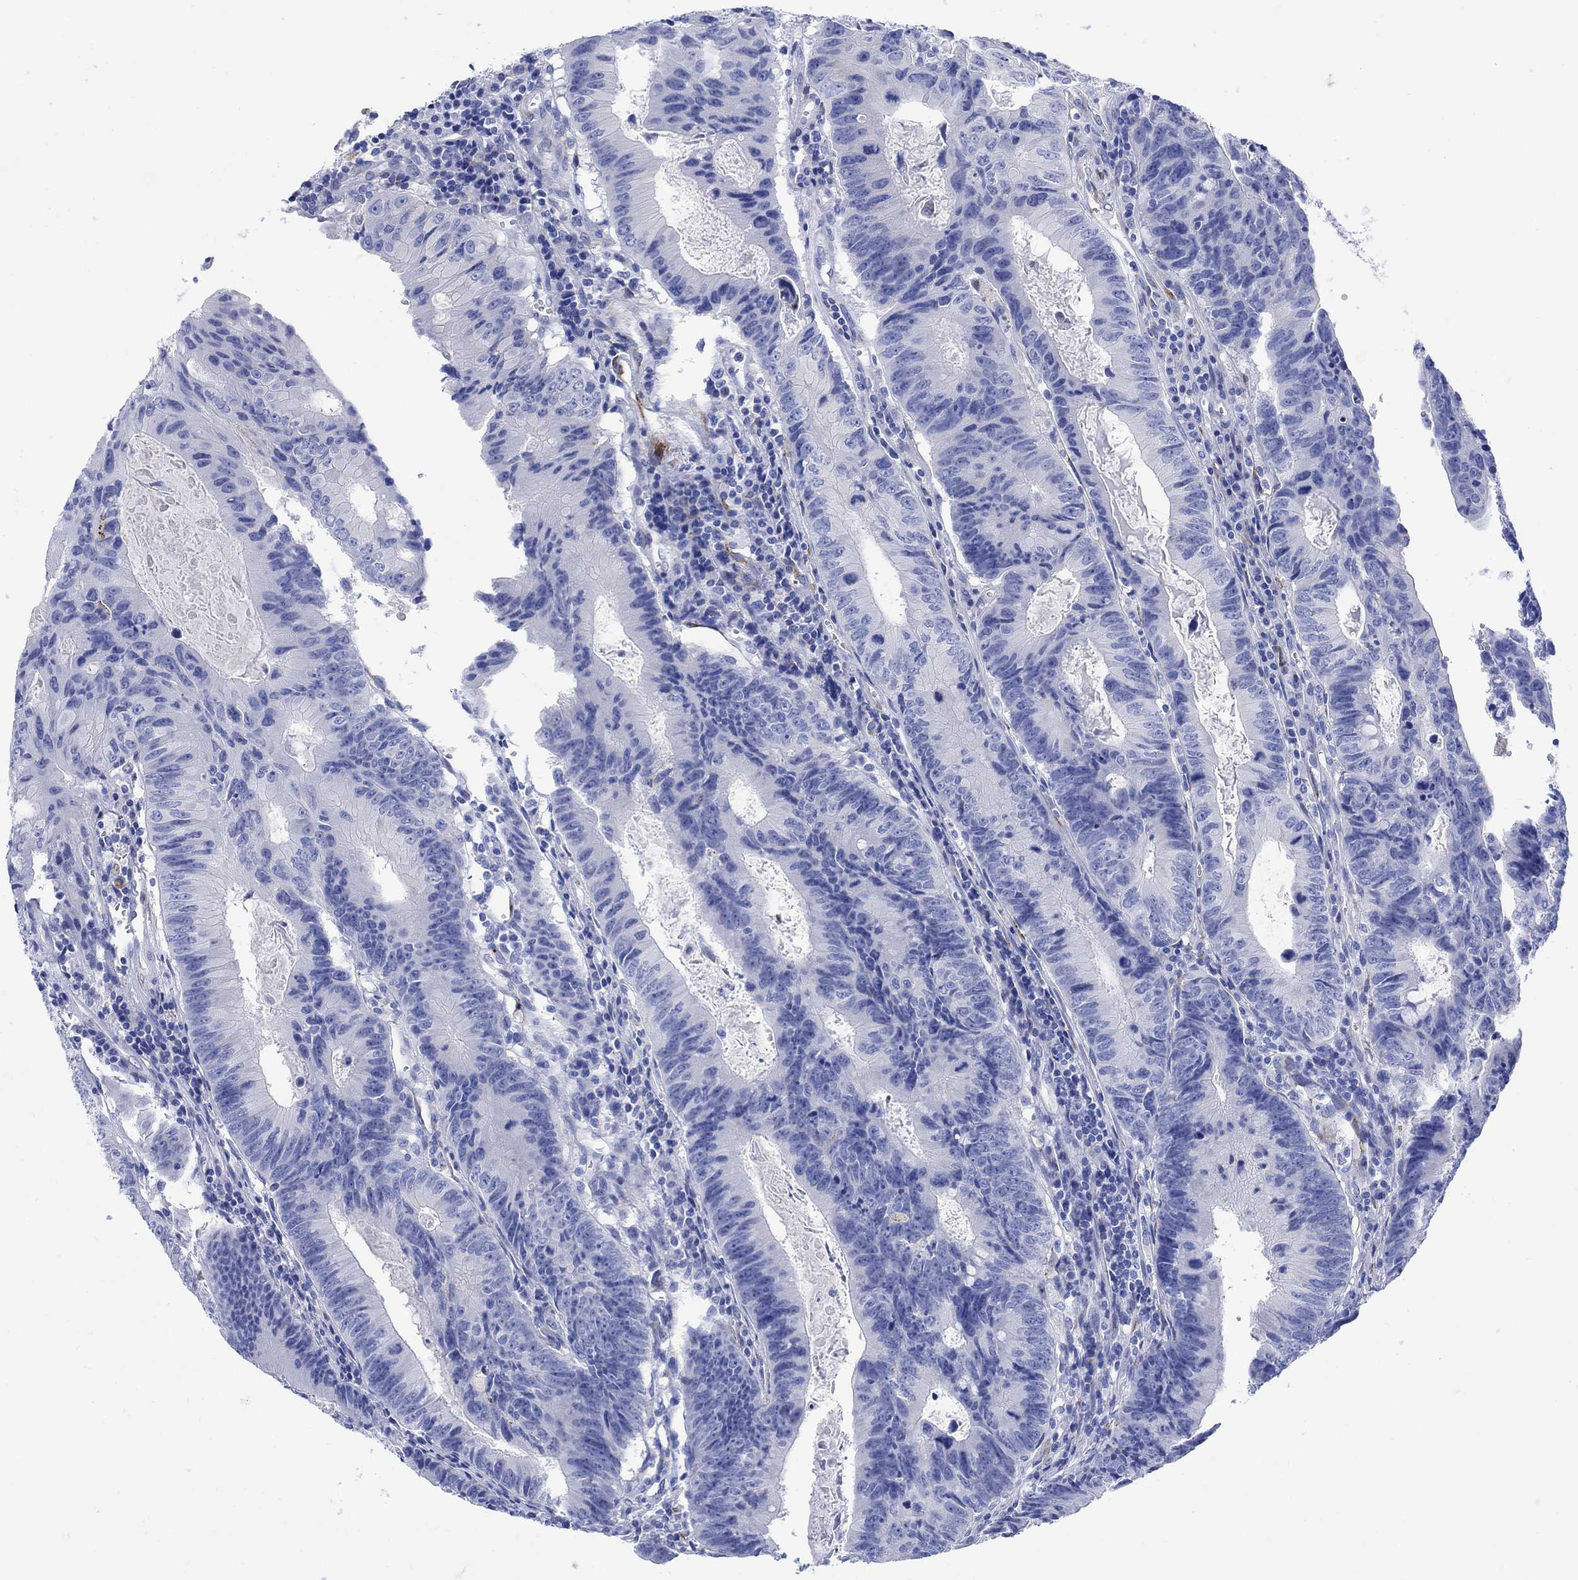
{"staining": {"intensity": "negative", "quantity": "none", "location": "none"}, "tissue": "colorectal cancer", "cell_type": "Tumor cells", "image_type": "cancer", "snomed": [{"axis": "morphology", "description": "Adenocarcinoma, NOS"}, {"axis": "topography", "description": "Colon"}], "caption": "High power microscopy photomicrograph of an immunohistochemistry photomicrograph of colorectal cancer, revealing no significant positivity in tumor cells. The staining is performed using DAB (3,3'-diaminobenzidine) brown chromogen with nuclei counter-stained in using hematoxylin.", "gene": "MYL1", "patient": {"sex": "female", "age": 87}}